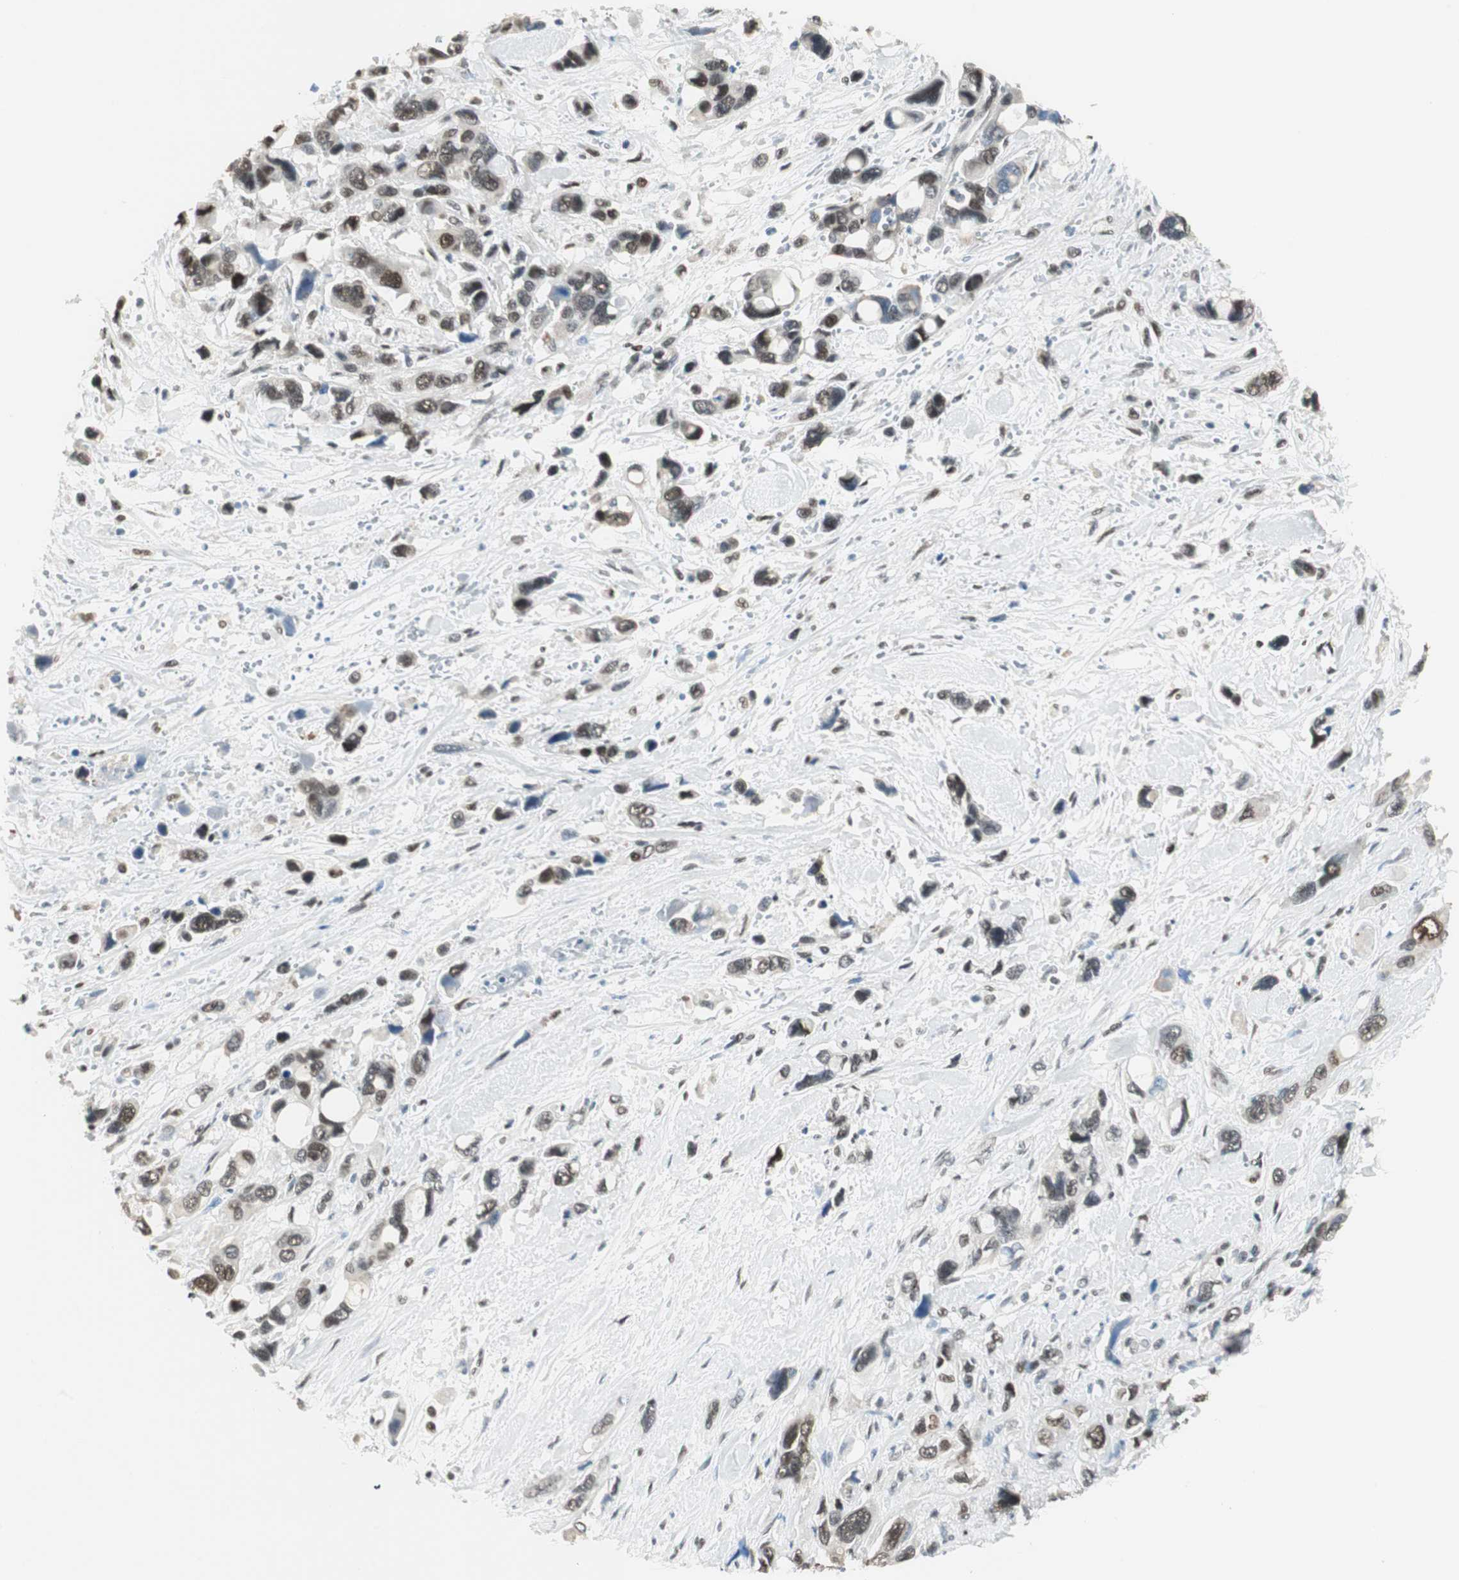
{"staining": {"intensity": "moderate", "quantity": ">75%", "location": "nuclear"}, "tissue": "pancreatic cancer", "cell_type": "Tumor cells", "image_type": "cancer", "snomed": [{"axis": "morphology", "description": "Adenocarcinoma, NOS"}, {"axis": "topography", "description": "Pancreas"}], "caption": "Immunohistochemical staining of pancreatic cancer demonstrates medium levels of moderate nuclear staining in approximately >75% of tumor cells.", "gene": "ZBTB17", "patient": {"sex": "male", "age": 46}}